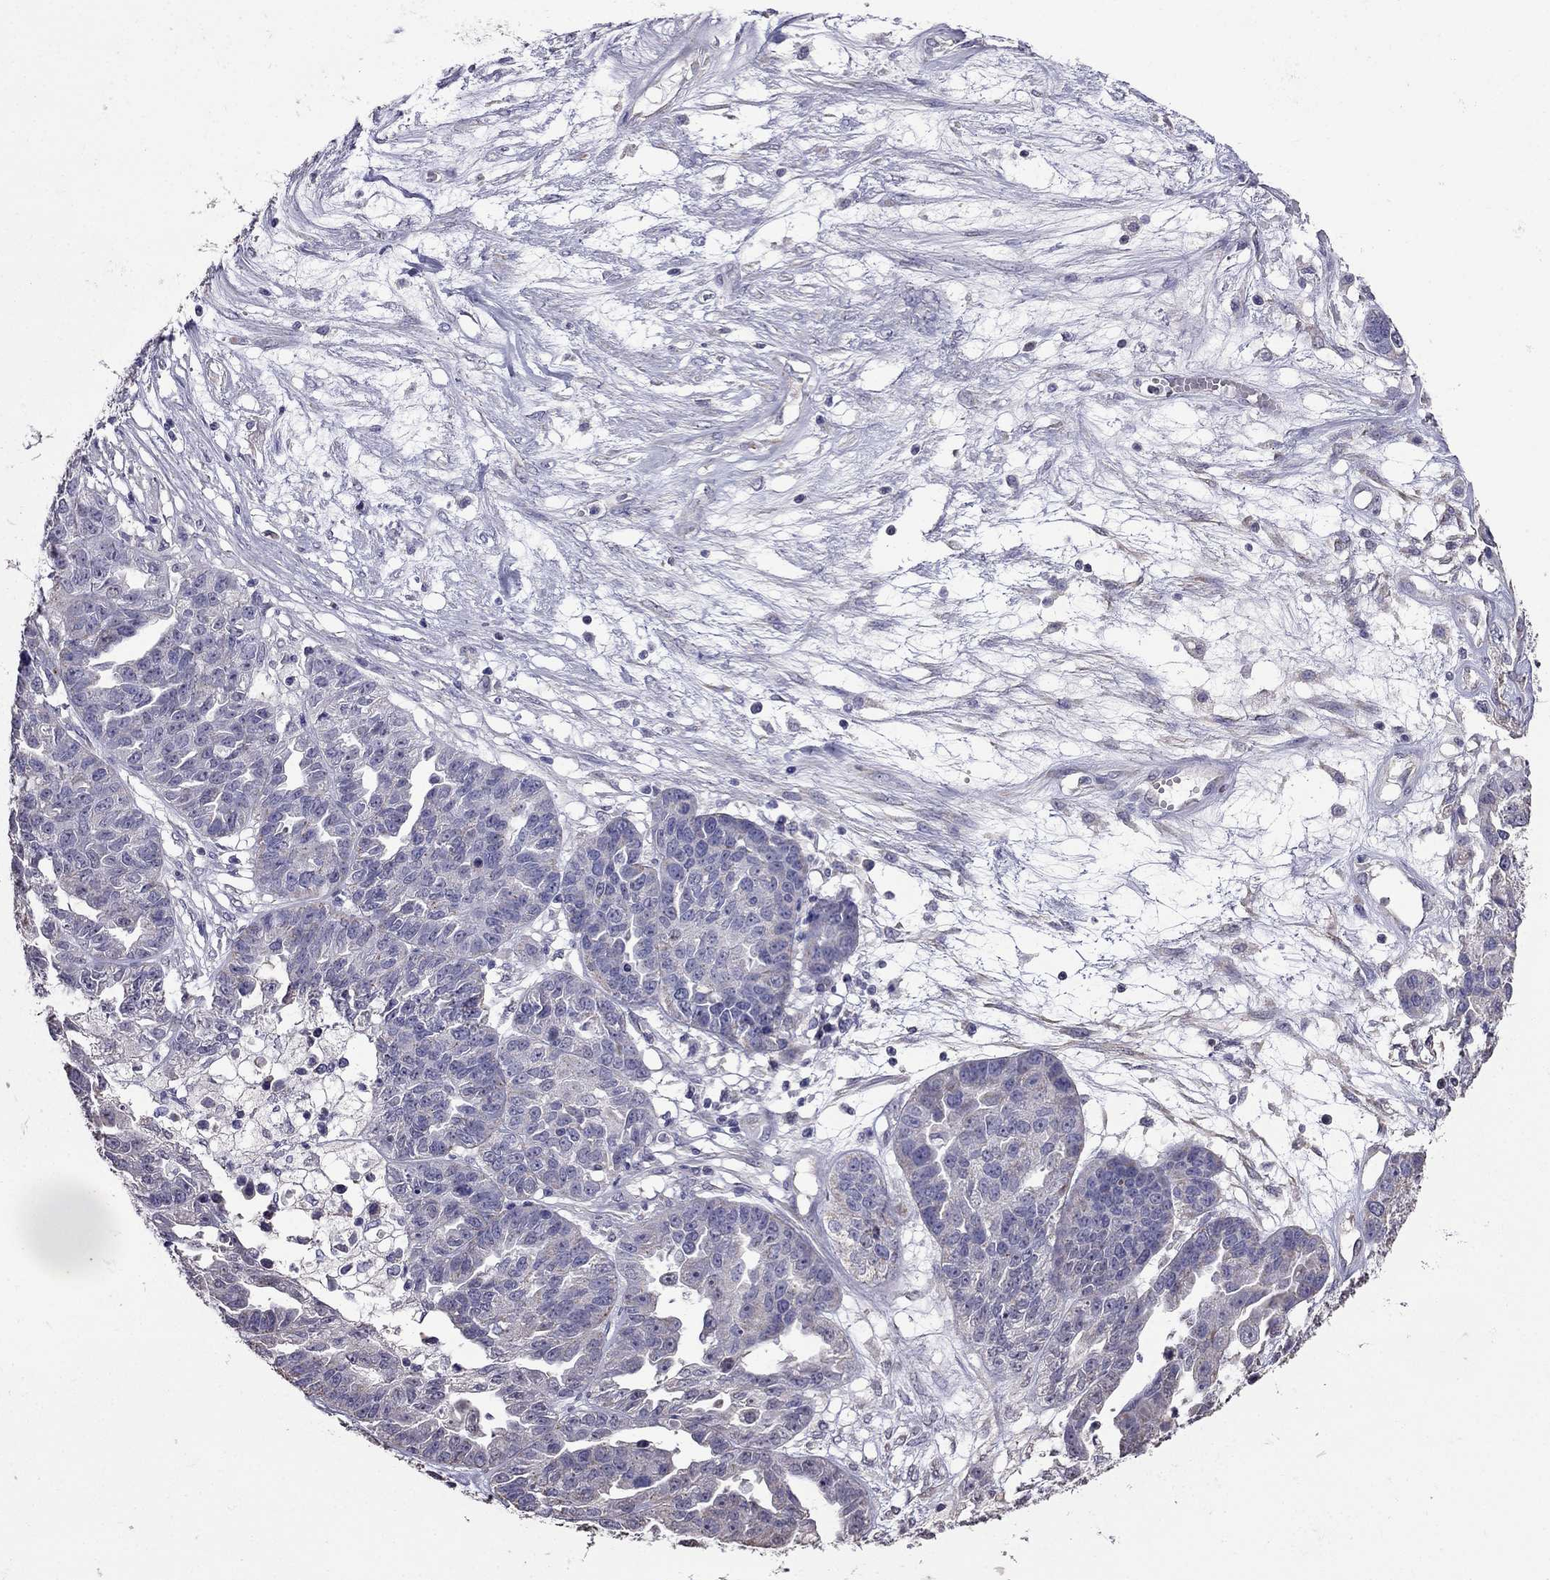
{"staining": {"intensity": "negative", "quantity": "none", "location": "none"}, "tissue": "ovarian cancer", "cell_type": "Tumor cells", "image_type": "cancer", "snomed": [{"axis": "morphology", "description": "Cystadenocarcinoma, serous, NOS"}, {"axis": "topography", "description": "Ovary"}], "caption": "High power microscopy image of an immunohistochemistry (IHC) histopathology image of ovarian cancer, revealing no significant positivity in tumor cells.", "gene": "AK5", "patient": {"sex": "female", "age": 87}}